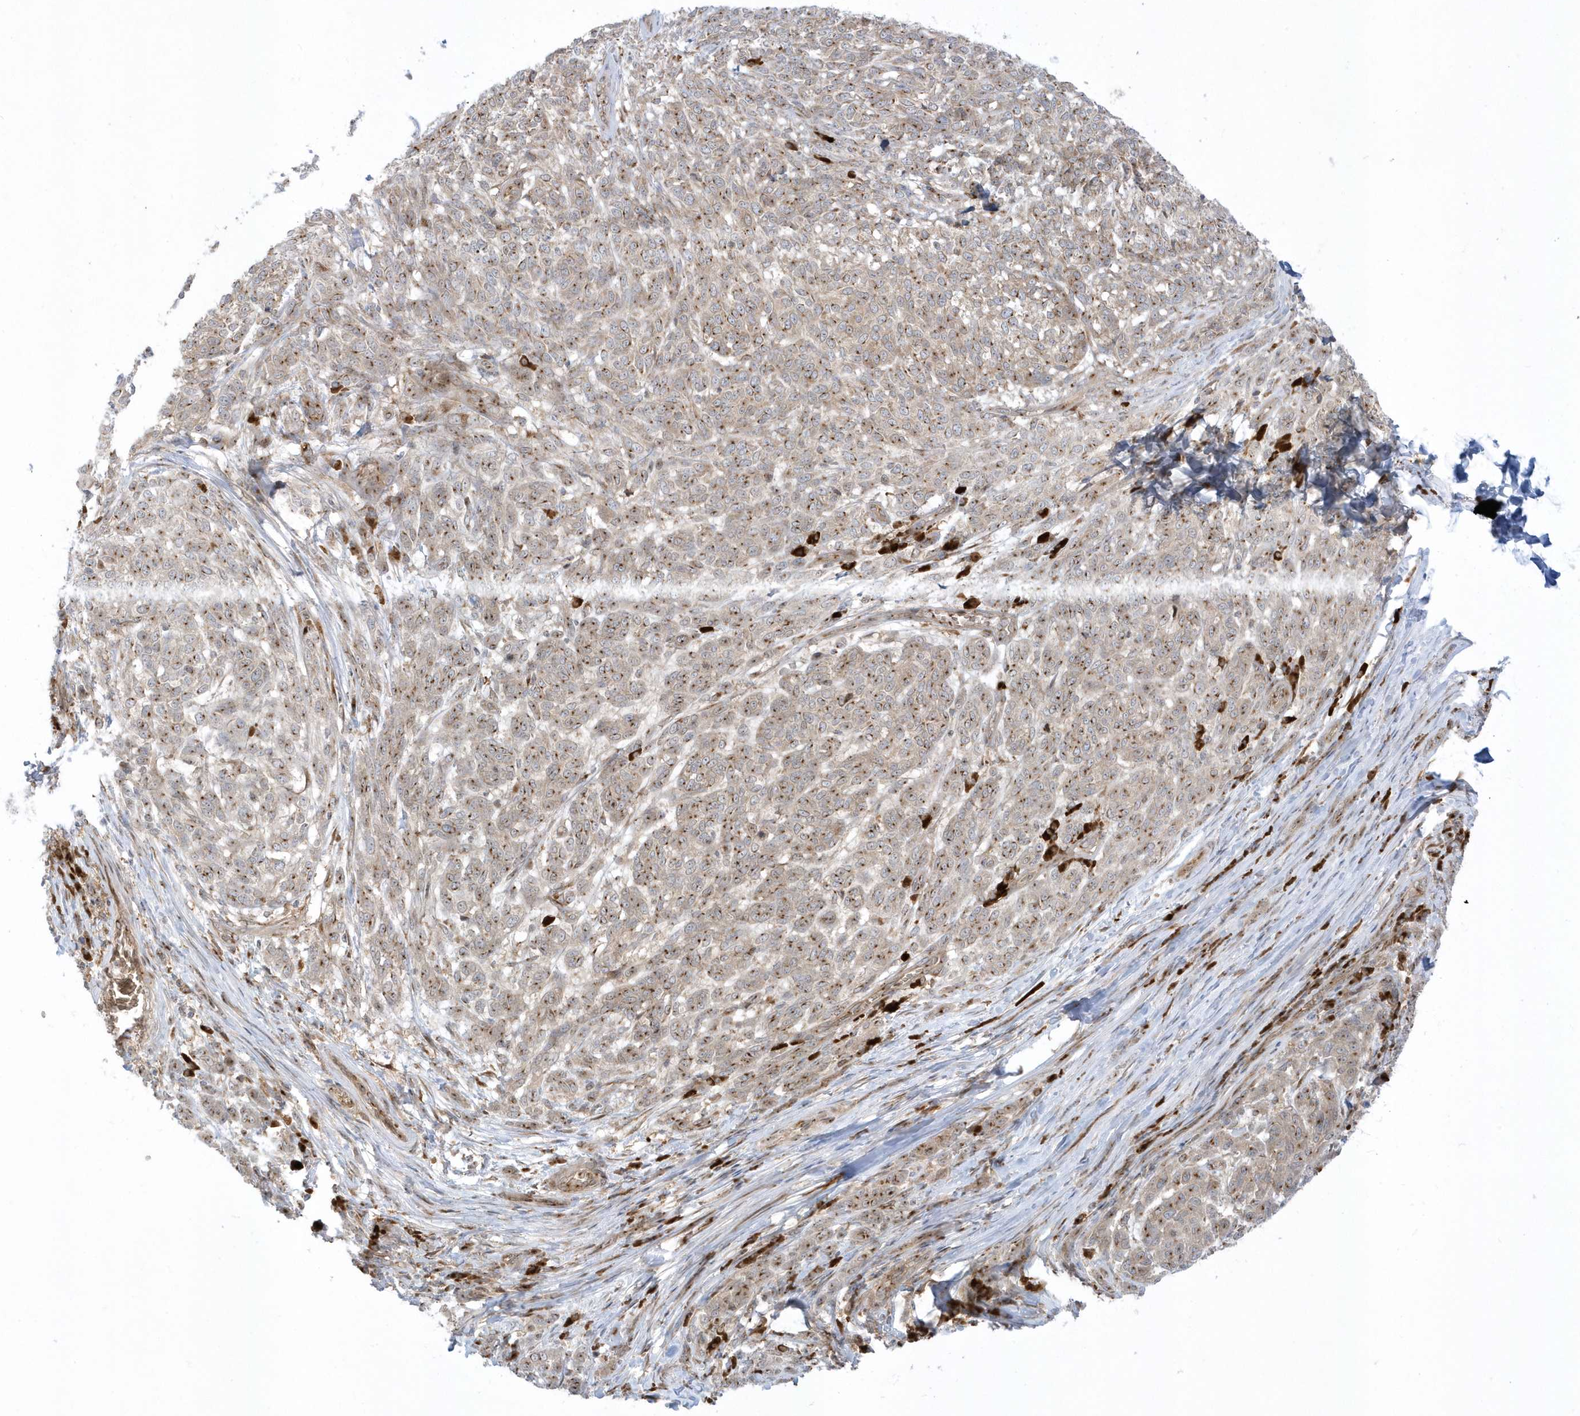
{"staining": {"intensity": "moderate", "quantity": ">75%", "location": "cytoplasmic/membranous"}, "tissue": "melanoma", "cell_type": "Tumor cells", "image_type": "cancer", "snomed": [{"axis": "morphology", "description": "Malignant melanoma, NOS"}, {"axis": "topography", "description": "Skin"}], "caption": "A micrograph of malignant melanoma stained for a protein exhibits moderate cytoplasmic/membranous brown staining in tumor cells.", "gene": "RPP40", "patient": {"sex": "male", "age": 49}}